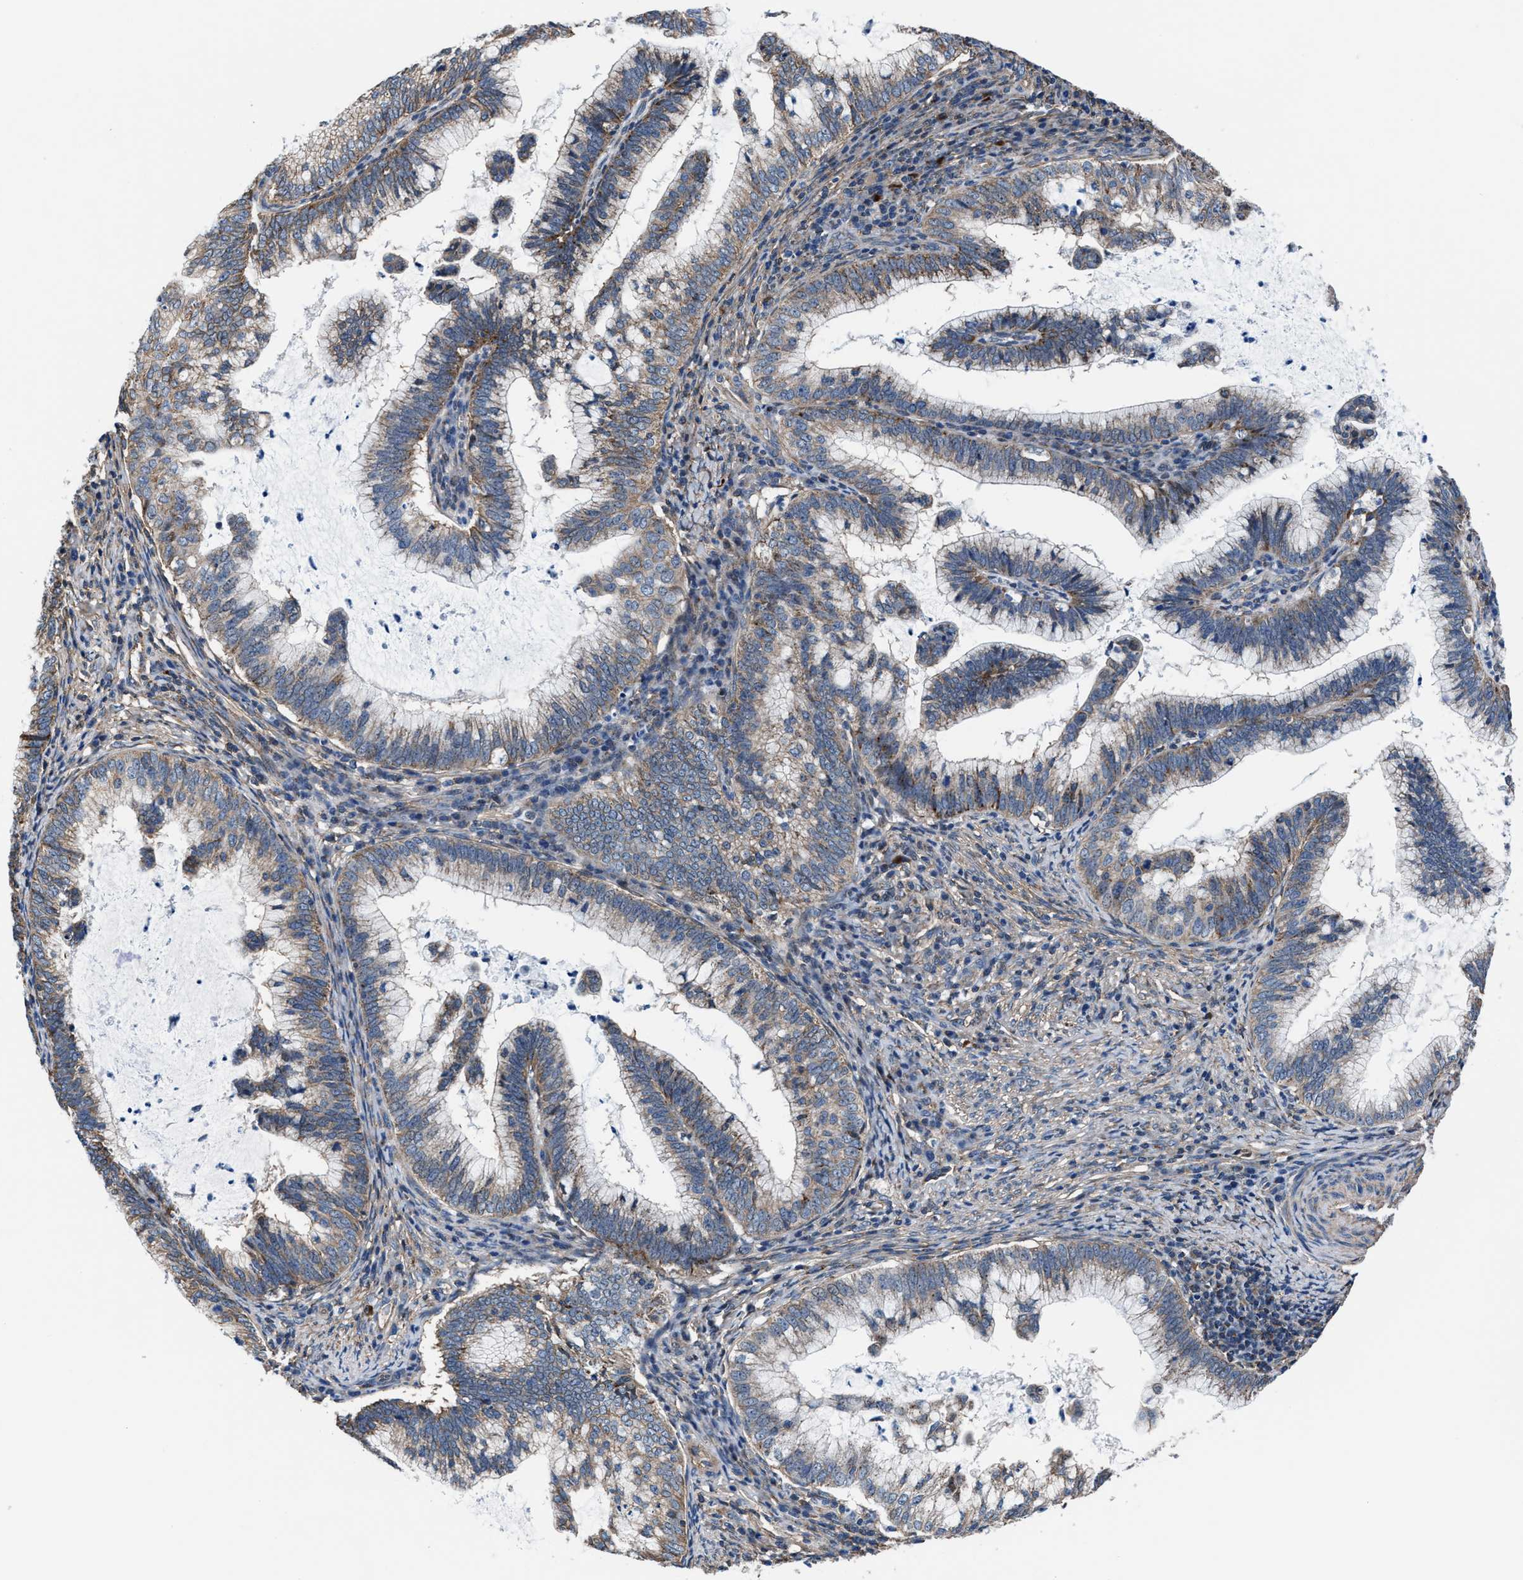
{"staining": {"intensity": "weak", "quantity": ">75%", "location": "cytoplasmic/membranous"}, "tissue": "cervical cancer", "cell_type": "Tumor cells", "image_type": "cancer", "snomed": [{"axis": "morphology", "description": "Adenocarcinoma, NOS"}, {"axis": "topography", "description": "Cervix"}], "caption": "This histopathology image displays cervical adenocarcinoma stained with IHC to label a protein in brown. The cytoplasmic/membranous of tumor cells show weak positivity for the protein. Nuclei are counter-stained blue.", "gene": "NKTR", "patient": {"sex": "female", "age": 36}}